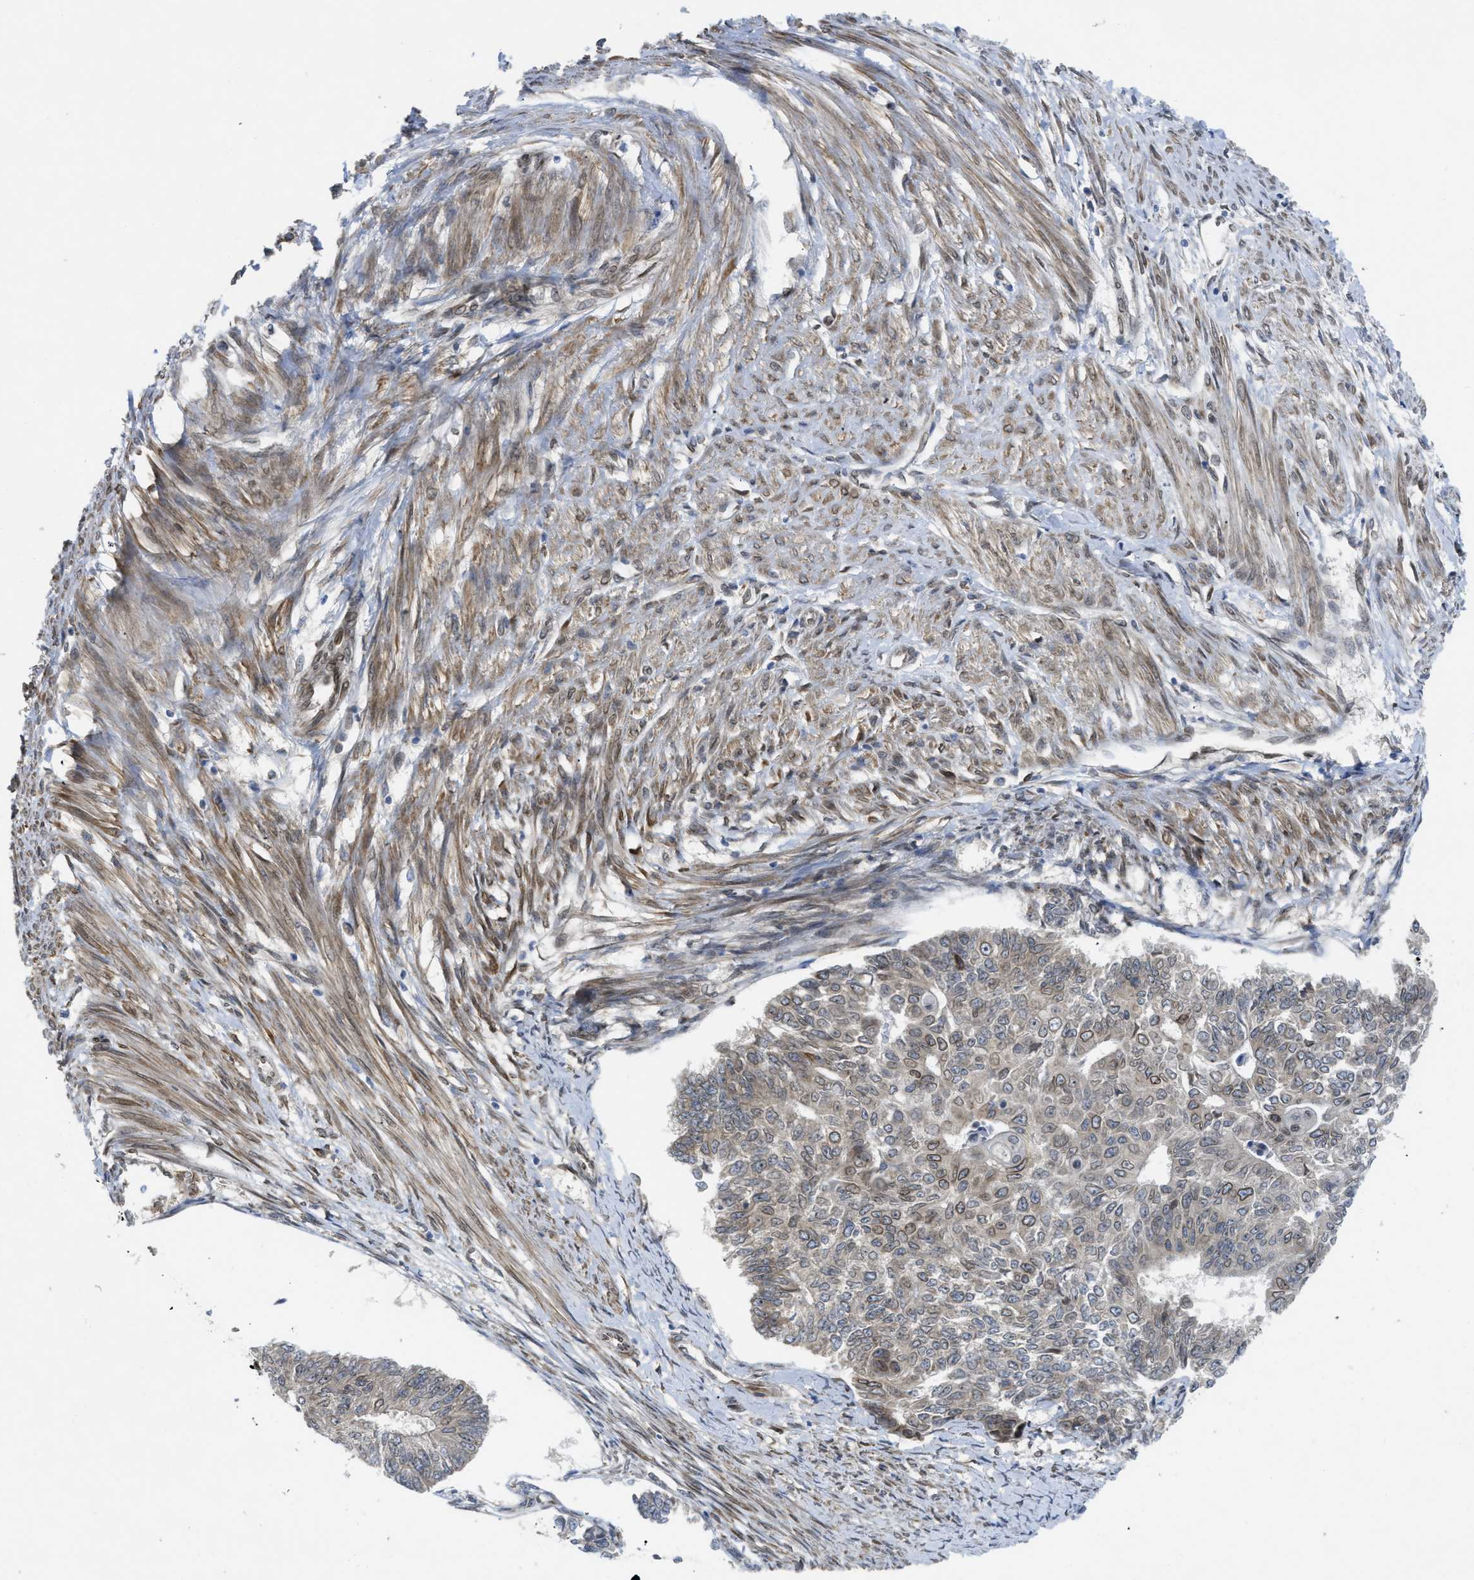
{"staining": {"intensity": "weak", "quantity": "25%-75%", "location": "cytoplasmic/membranous"}, "tissue": "endometrial cancer", "cell_type": "Tumor cells", "image_type": "cancer", "snomed": [{"axis": "morphology", "description": "Adenocarcinoma, NOS"}, {"axis": "topography", "description": "Endometrium"}], "caption": "Immunohistochemical staining of human endometrial cancer reveals weak cytoplasmic/membranous protein staining in about 25%-75% of tumor cells.", "gene": "EIF2AK3", "patient": {"sex": "female", "age": 32}}